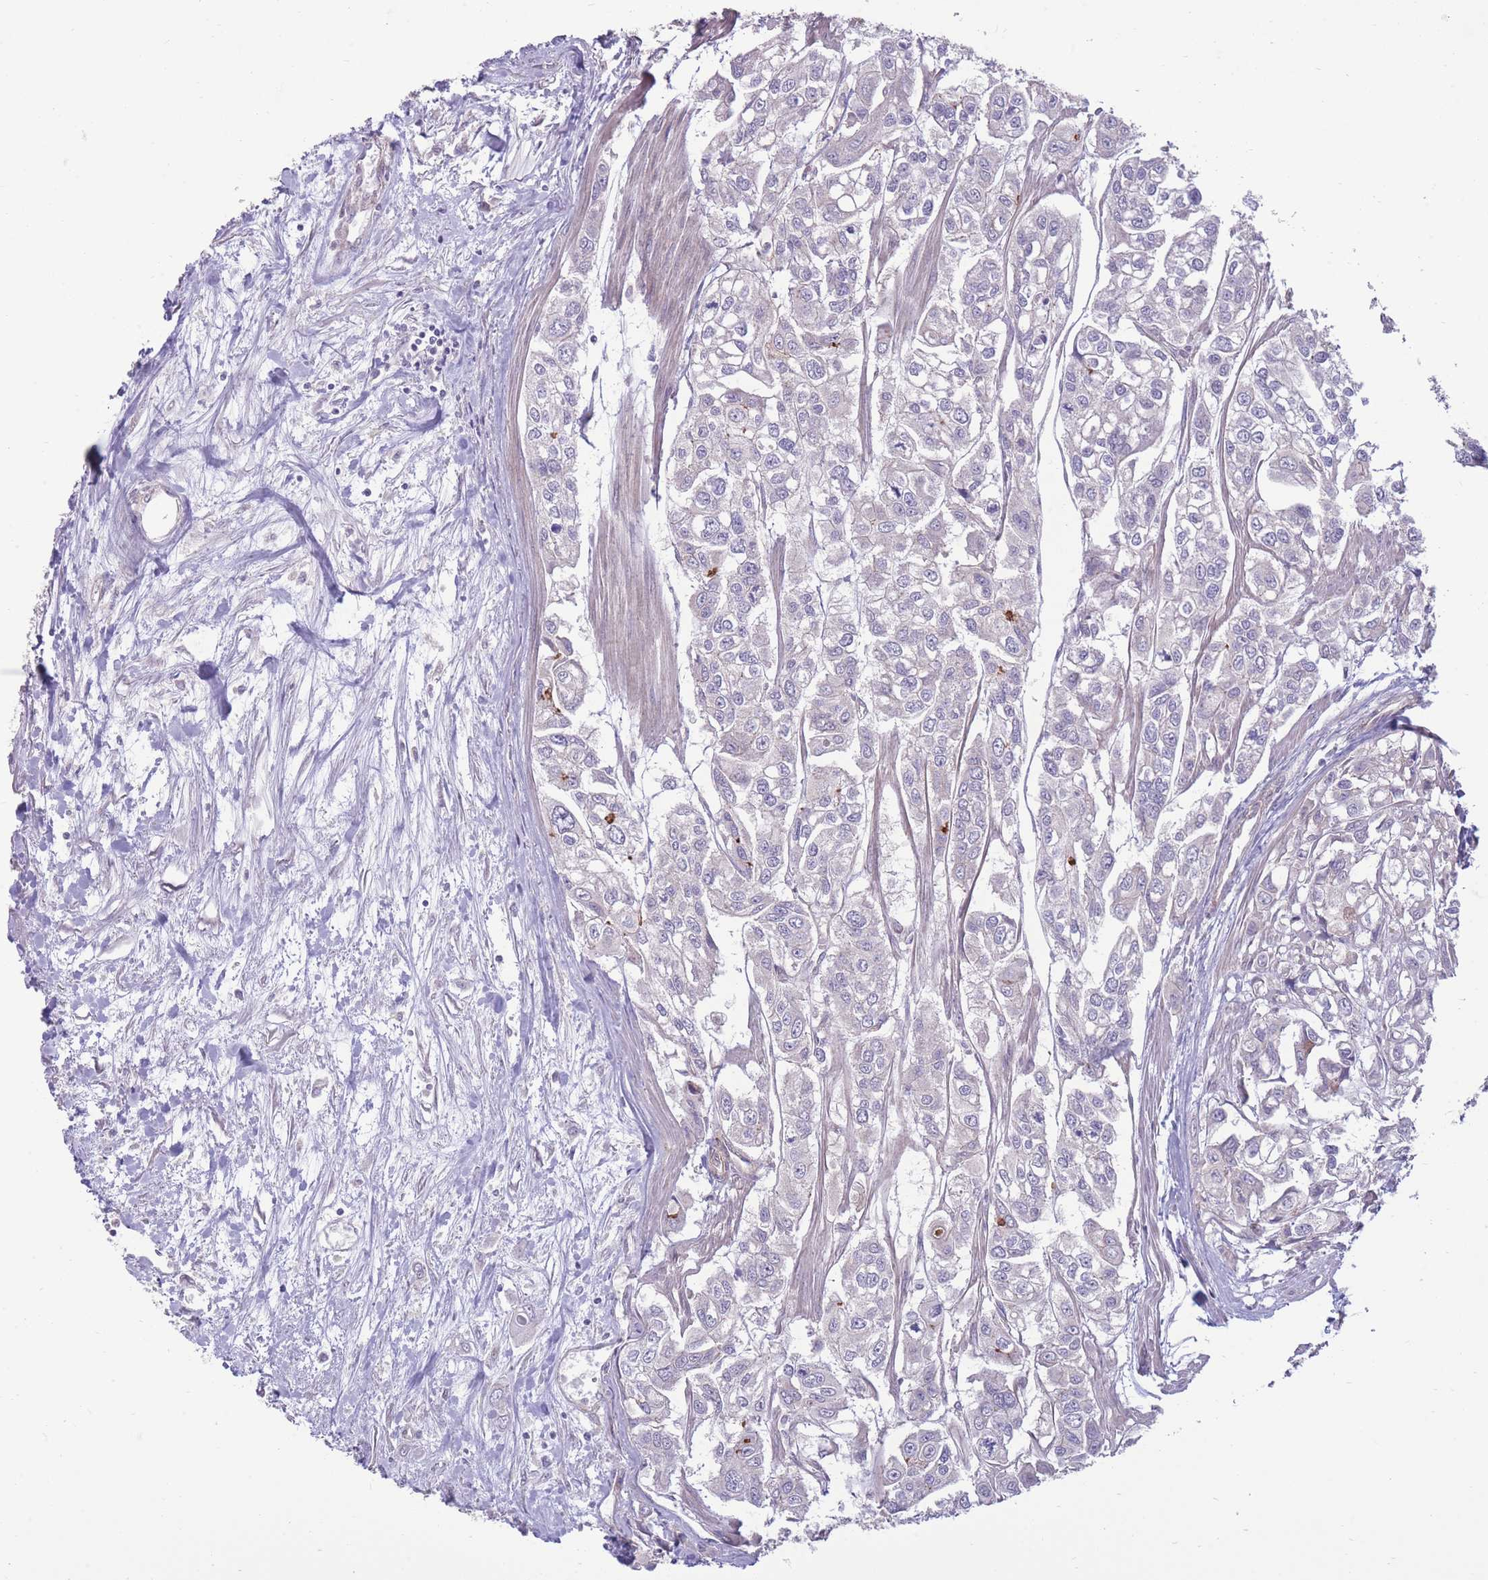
{"staining": {"intensity": "negative", "quantity": "none", "location": "none"}, "tissue": "urothelial cancer", "cell_type": "Tumor cells", "image_type": "cancer", "snomed": [{"axis": "morphology", "description": "Urothelial carcinoma, High grade"}, {"axis": "topography", "description": "Urinary bladder"}], "caption": "This is an immunohistochemistry (IHC) histopathology image of human urothelial cancer. There is no expression in tumor cells.", "gene": "RIC8A", "patient": {"sex": "male", "age": 67}}